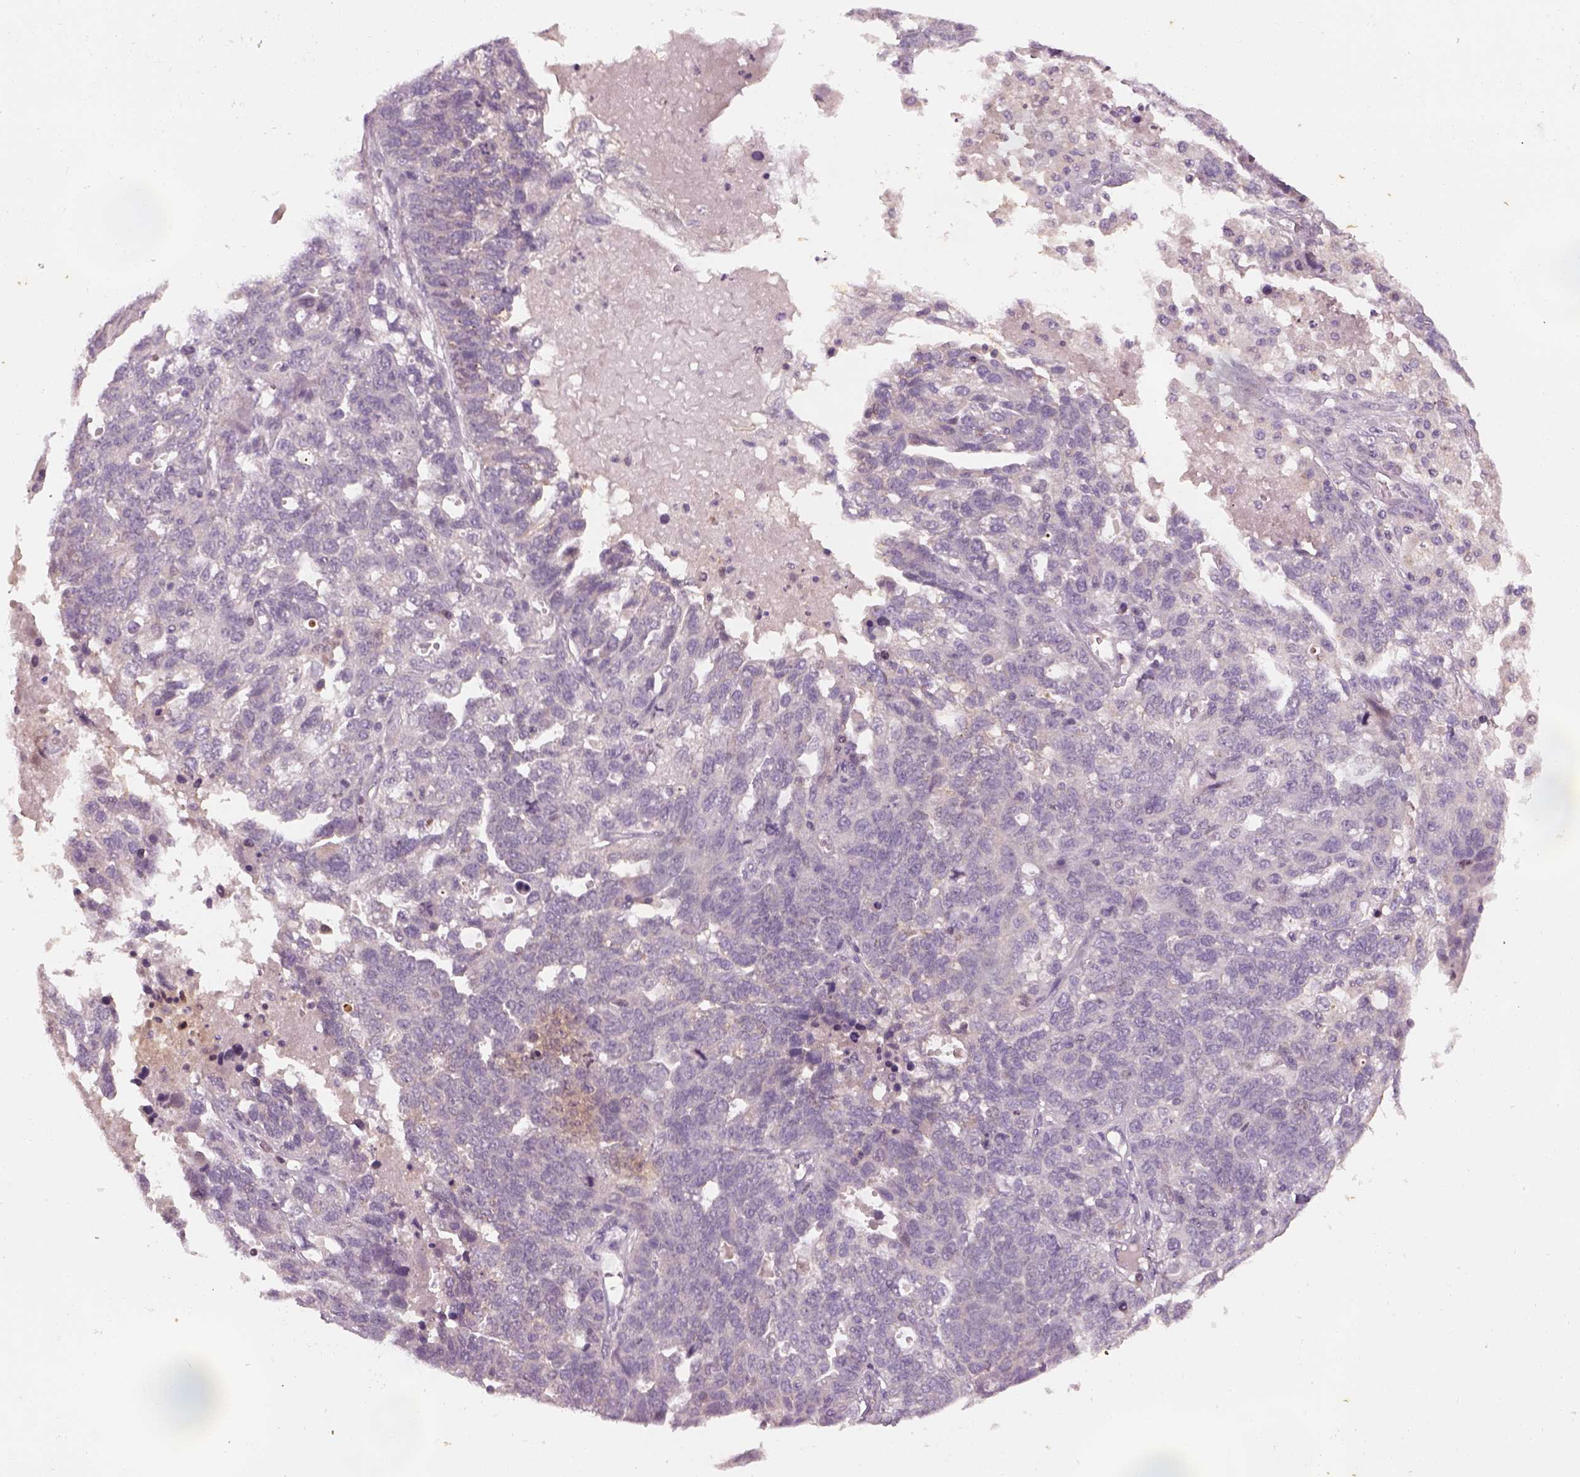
{"staining": {"intensity": "negative", "quantity": "none", "location": "none"}, "tissue": "ovarian cancer", "cell_type": "Tumor cells", "image_type": "cancer", "snomed": [{"axis": "morphology", "description": "Cystadenocarcinoma, serous, NOS"}, {"axis": "topography", "description": "Ovary"}], "caption": "A histopathology image of human ovarian serous cystadenocarcinoma is negative for staining in tumor cells.", "gene": "GDNF", "patient": {"sex": "female", "age": 71}}